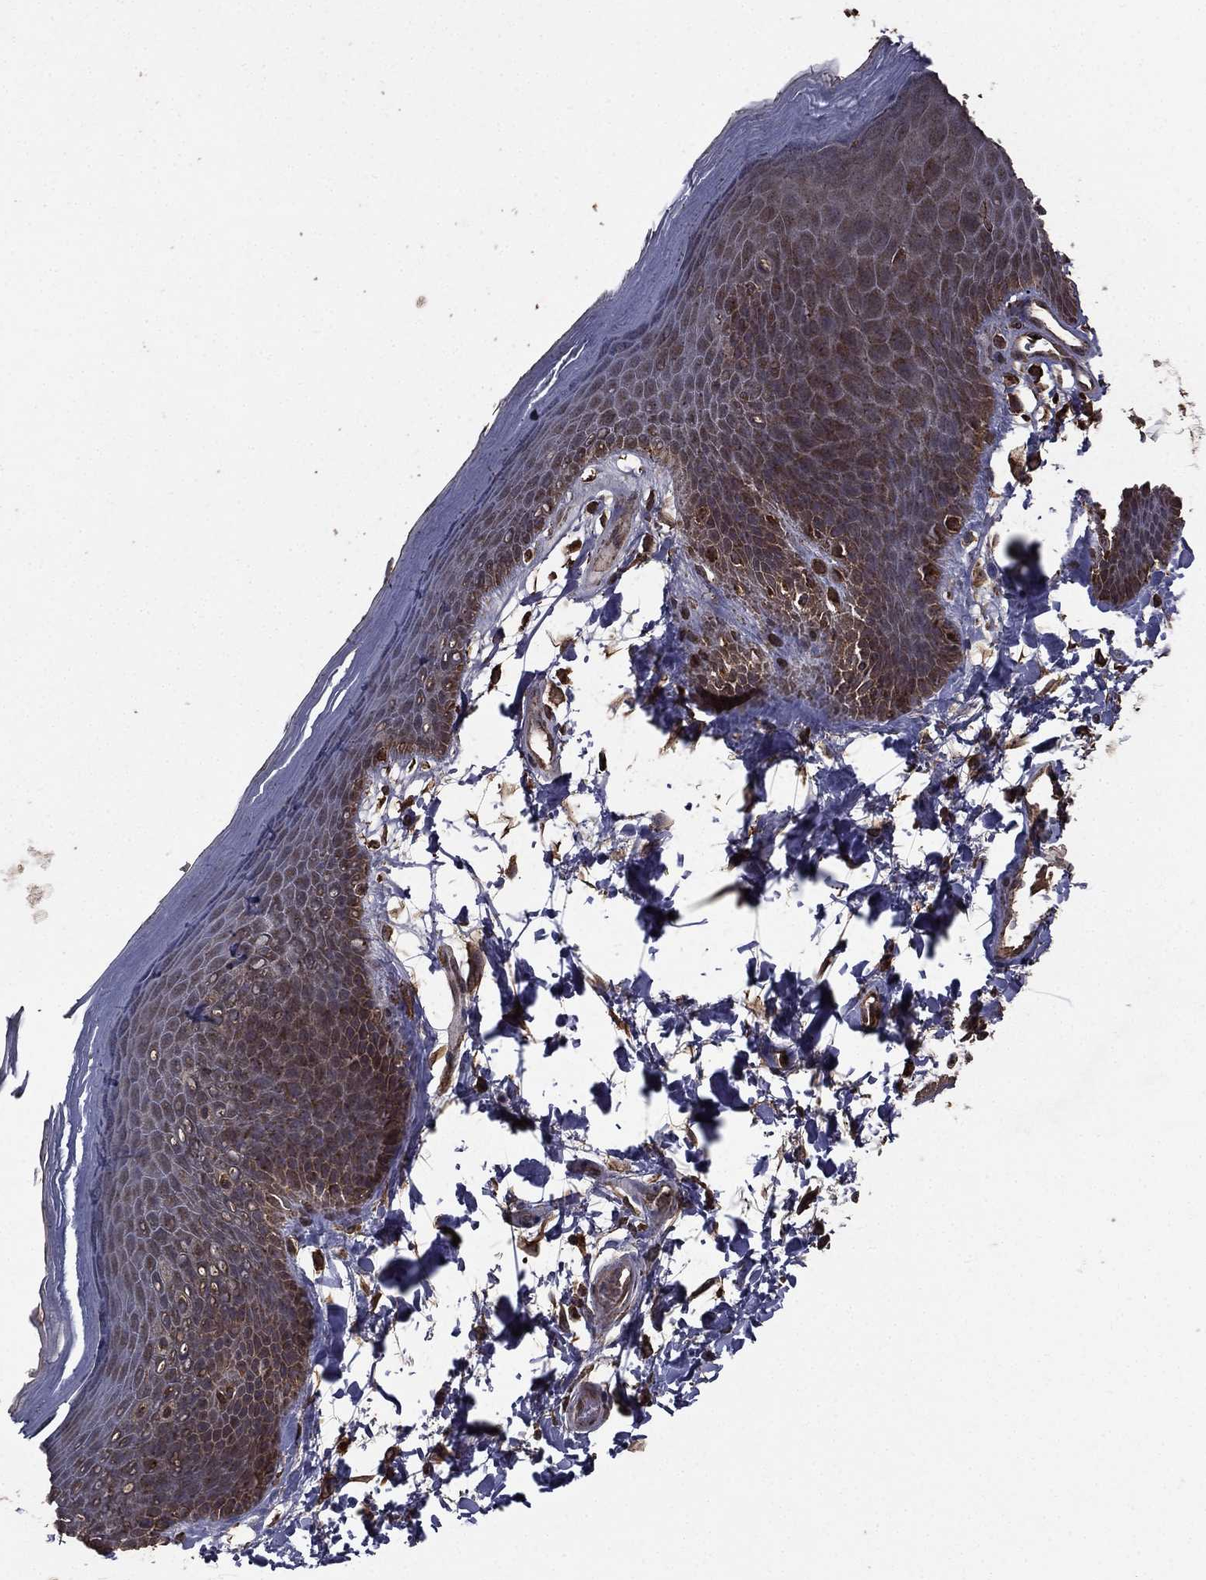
{"staining": {"intensity": "weak", "quantity": "25%-75%", "location": "cytoplasmic/membranous"}, "tissue": "skin", "cell_type": "Epidermal cells", "image_type": "normal", "snomed": [{"axis": "morphology", "description": "Normal tissue, NOS"}, {"axis": "topography", "description": "Anal"}], "caption": "A histopathology image of skin stained for a protein shows weak cytoplasmic/membranous brown staining in epidermal cells.", "gene": "BIRC6", "patient": {"sex": "male", "age": 53}}